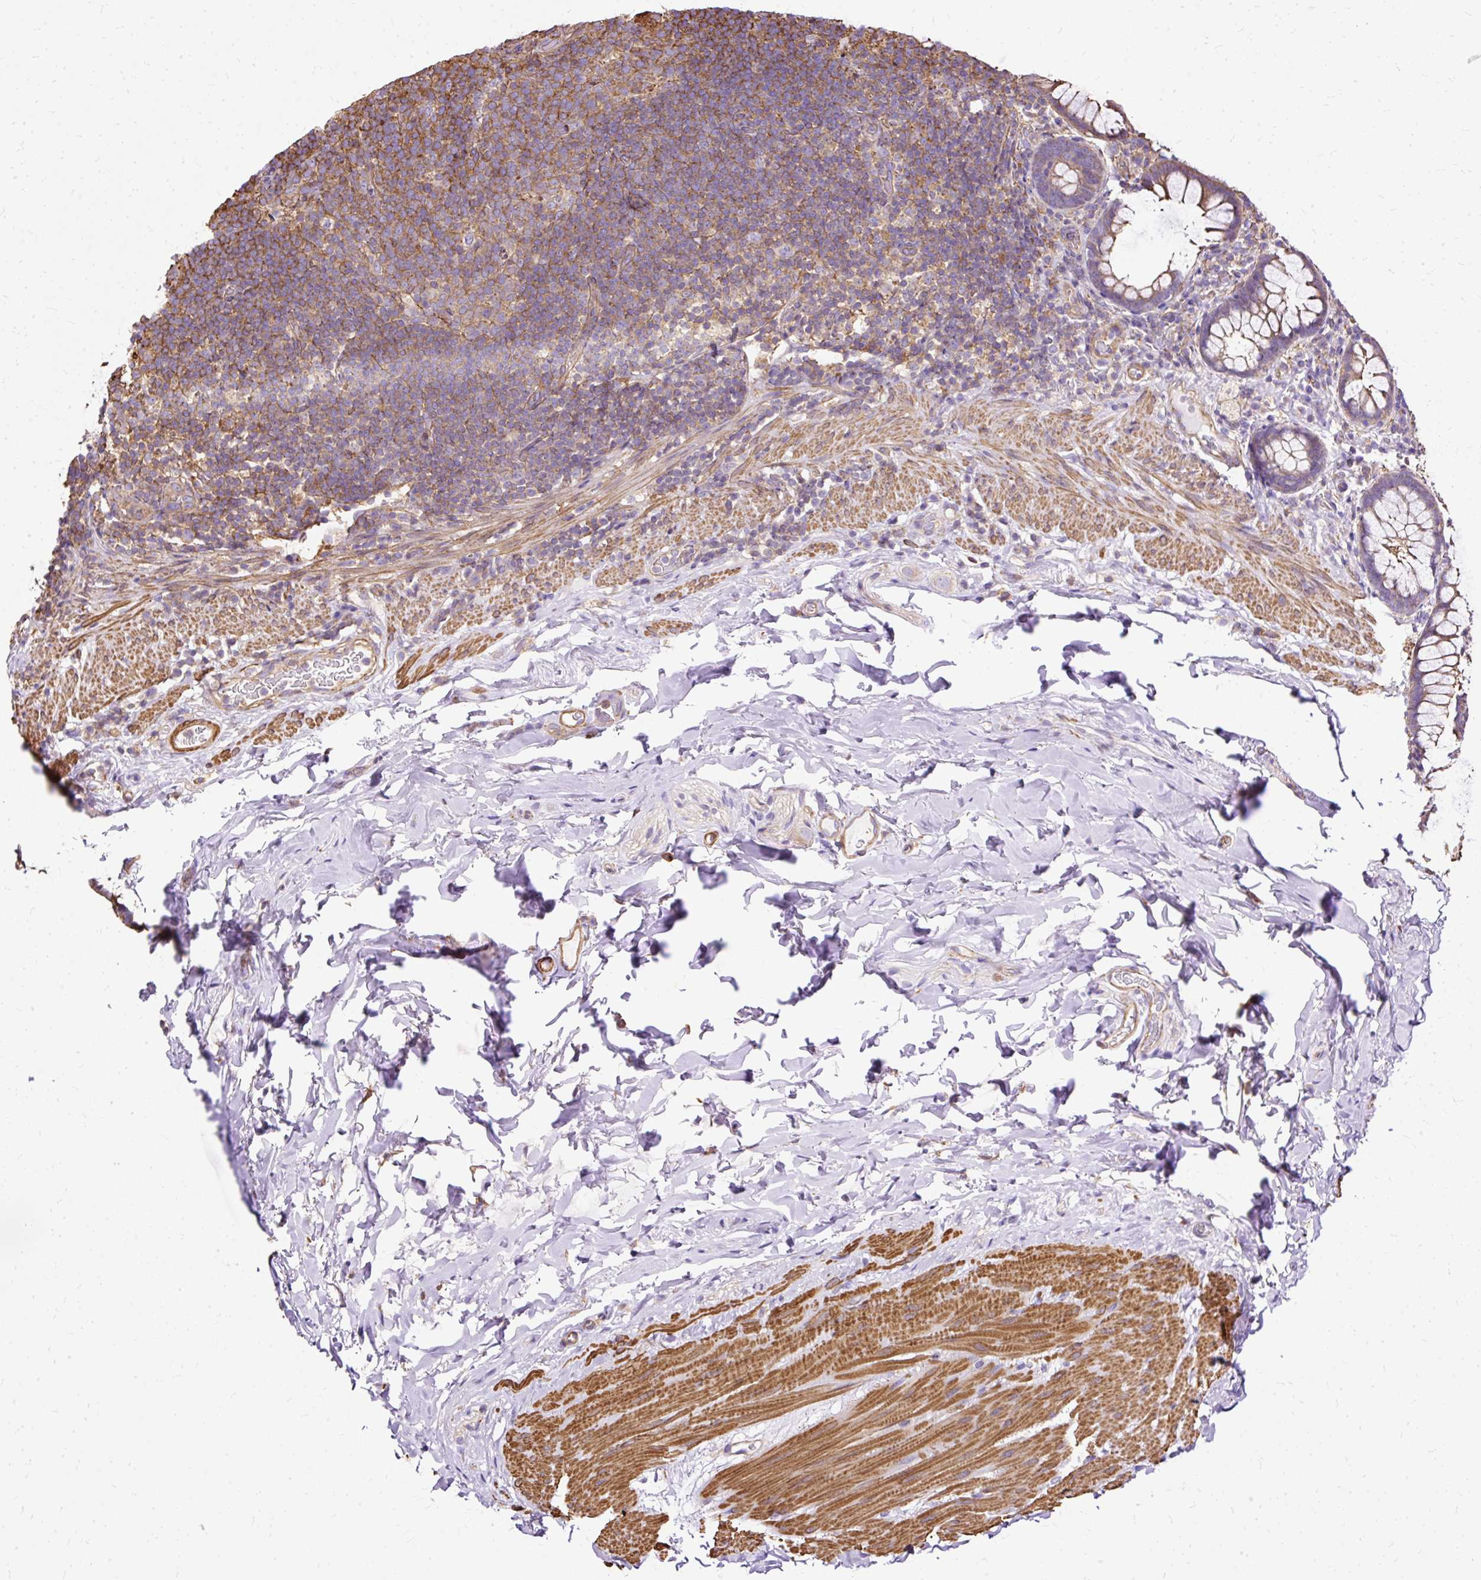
{"staining": {"intensity": "moderate", "quantity": ">75%", "location": "cytoplasmic/membranous"}, "tissue": "rectum", "cell_type": "Glandular cells", "image_type": "normal", "snomed": [{"axis": "morphology", "description": "Normal tissue, NOS"}, {"axis": "topography", "description": "Rectum"}], "caption": "Moderate cytoplasmic/membranous protein staining is seen in approximately >75% of glandular cells in rectum. The staining was performed using DAB, with brown indicating positive protein expression. Nuclei are stained blue with hematoxylin.", "gene": "KLHL11", "patient": {"sex": "female", "age": 69}}